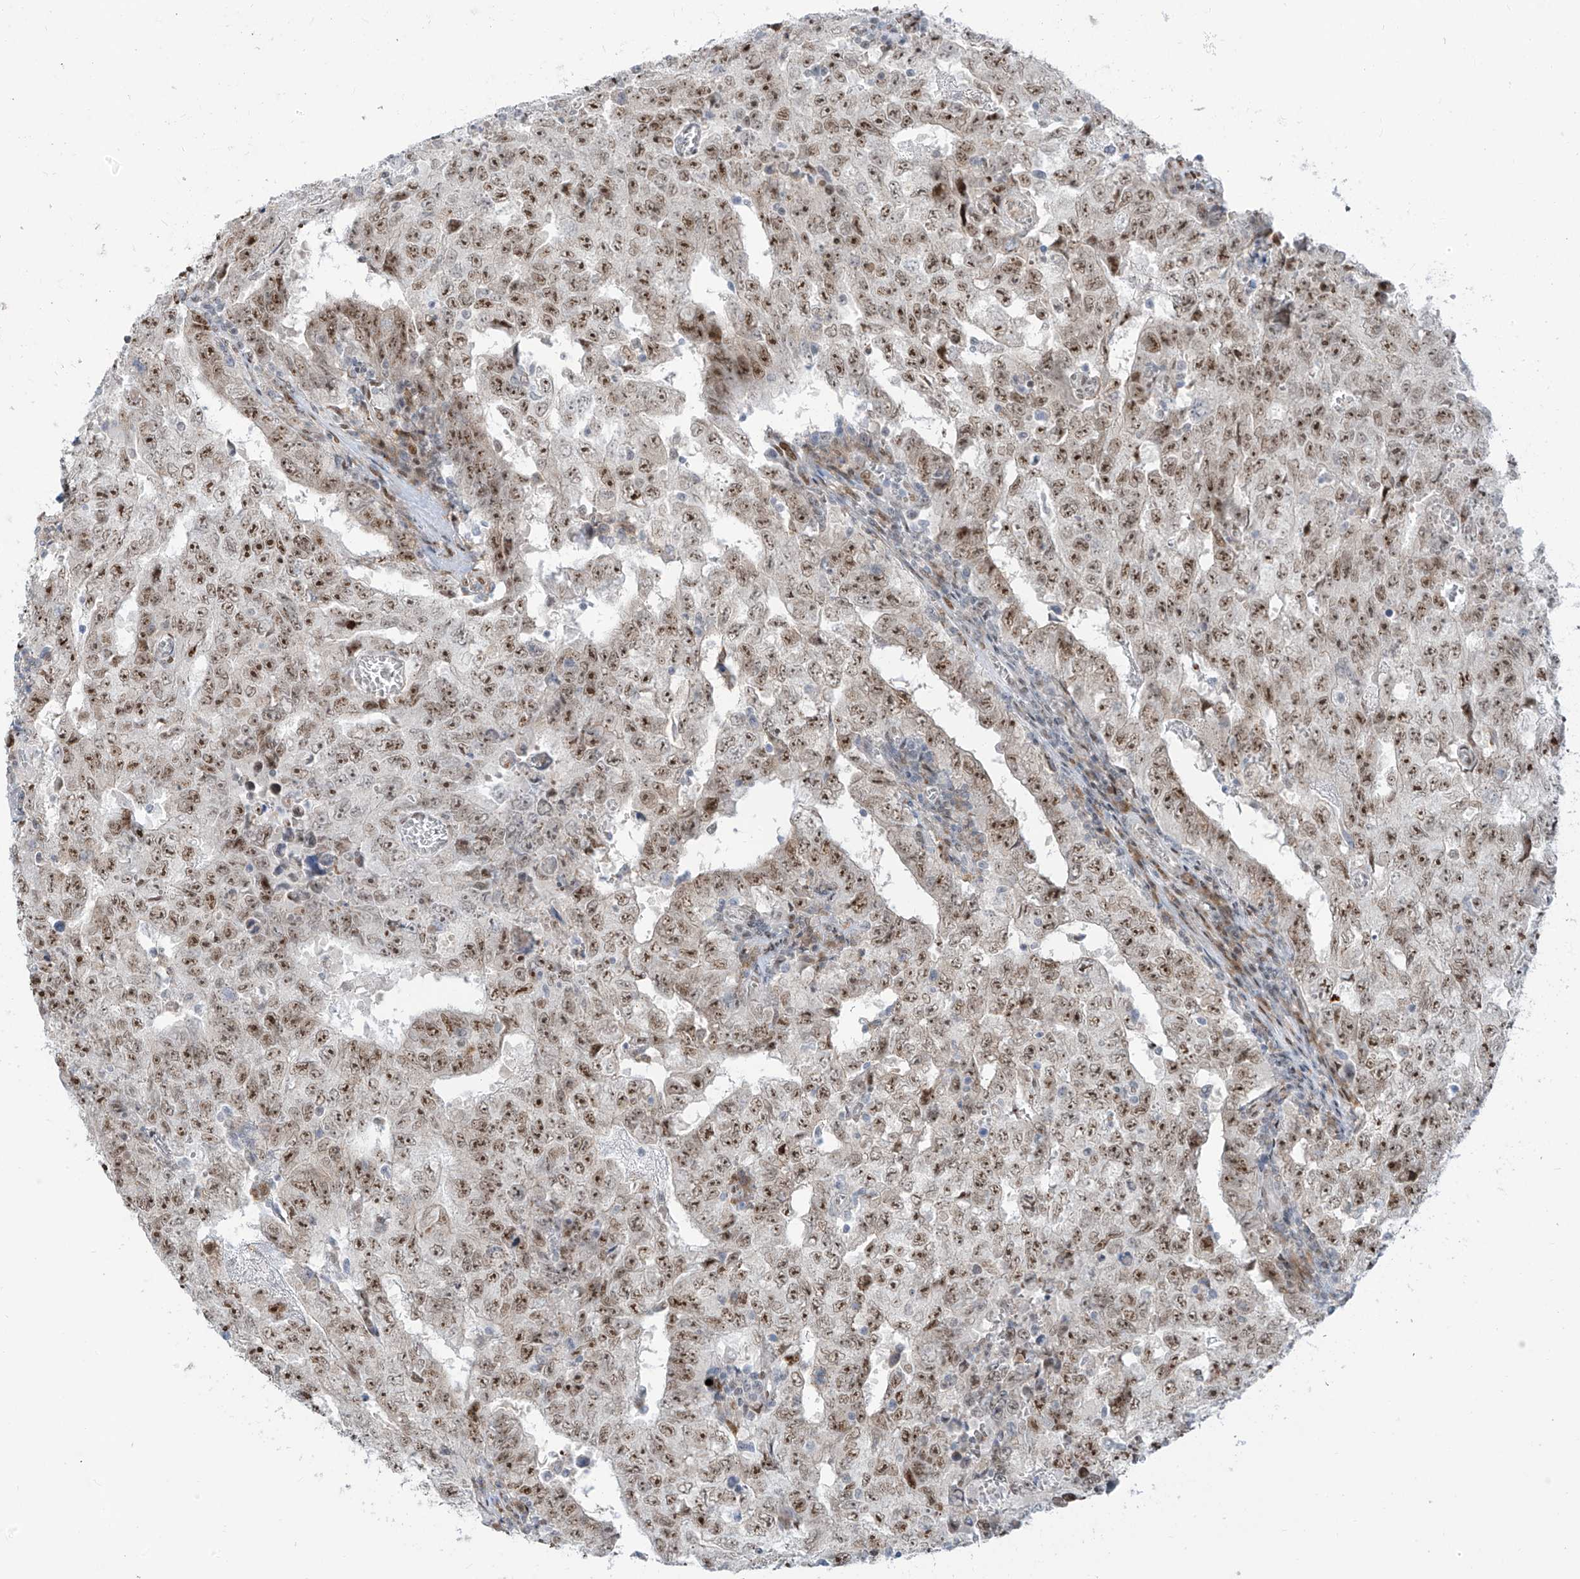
{"staining": {"intensity": "moderate", "quantity": ">75%", "location": "nuclear"}, "tissue": "testis cancer", "cell_type": "Tumor cells", "image_type": "cancer", "snomed": [{"axis": "morphology", "description": "Carcinoma, Embryonal, NOS"}, {"axis": "topography", "description": "Testis"}], "caption": "Moderate nuclear staining is seen in approximately >75% of tumor cells in testis embryonal carcinoma. (brown staining indicates protein expression, while blue staining denotes nuclei).", "gene": "LIN9", "patient": {"sex": "male", "age": 26}}